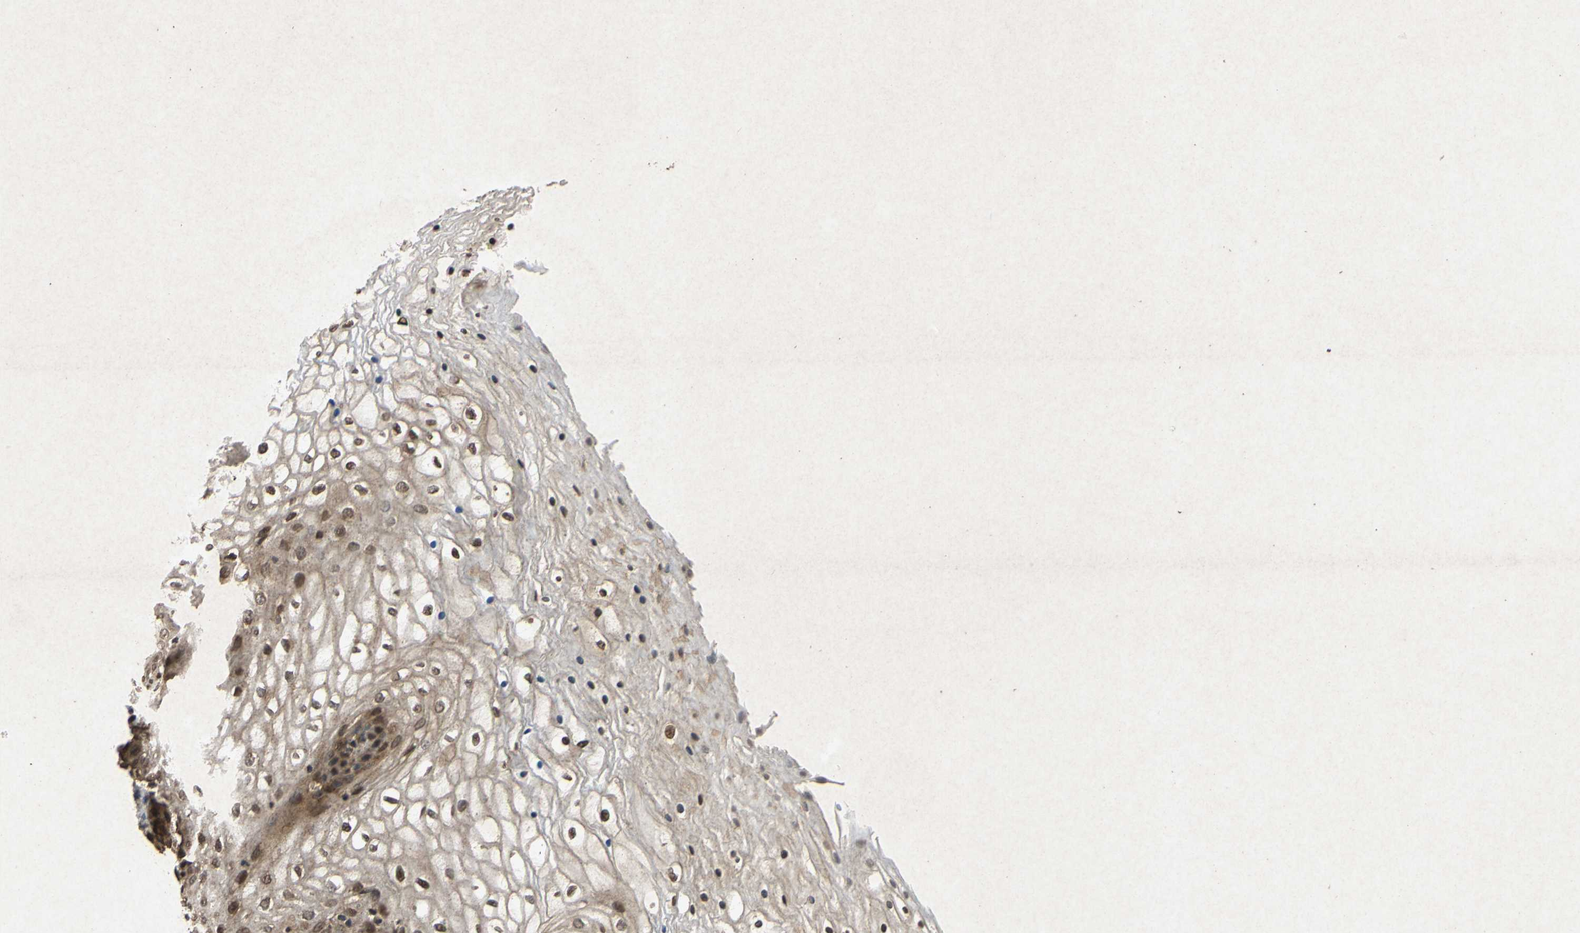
{"staining": {"intensity": "moderate", "quantity": ">75%", "location": "cytoplasmic/membranous,nuclear"}, "tissue": "vagina", "cell_type": "Squamous epithelial cells", "image_type": "normal", "snomed": [{"axis": "morphology", "description": "Normal tissue, NOS"}, {"axis": "topography", "description": "Vagina"}], "caption": "Immunohistochemical staining of unremarkable human vagina displays moderate cytoplasmic/membranous,nuclear protein staining in approximately >75% of squamous epithelial cells. Nuclei are stained in blue.", "gene": "ATP6V1H", "patient": {"sex": "female", "age": 34}}